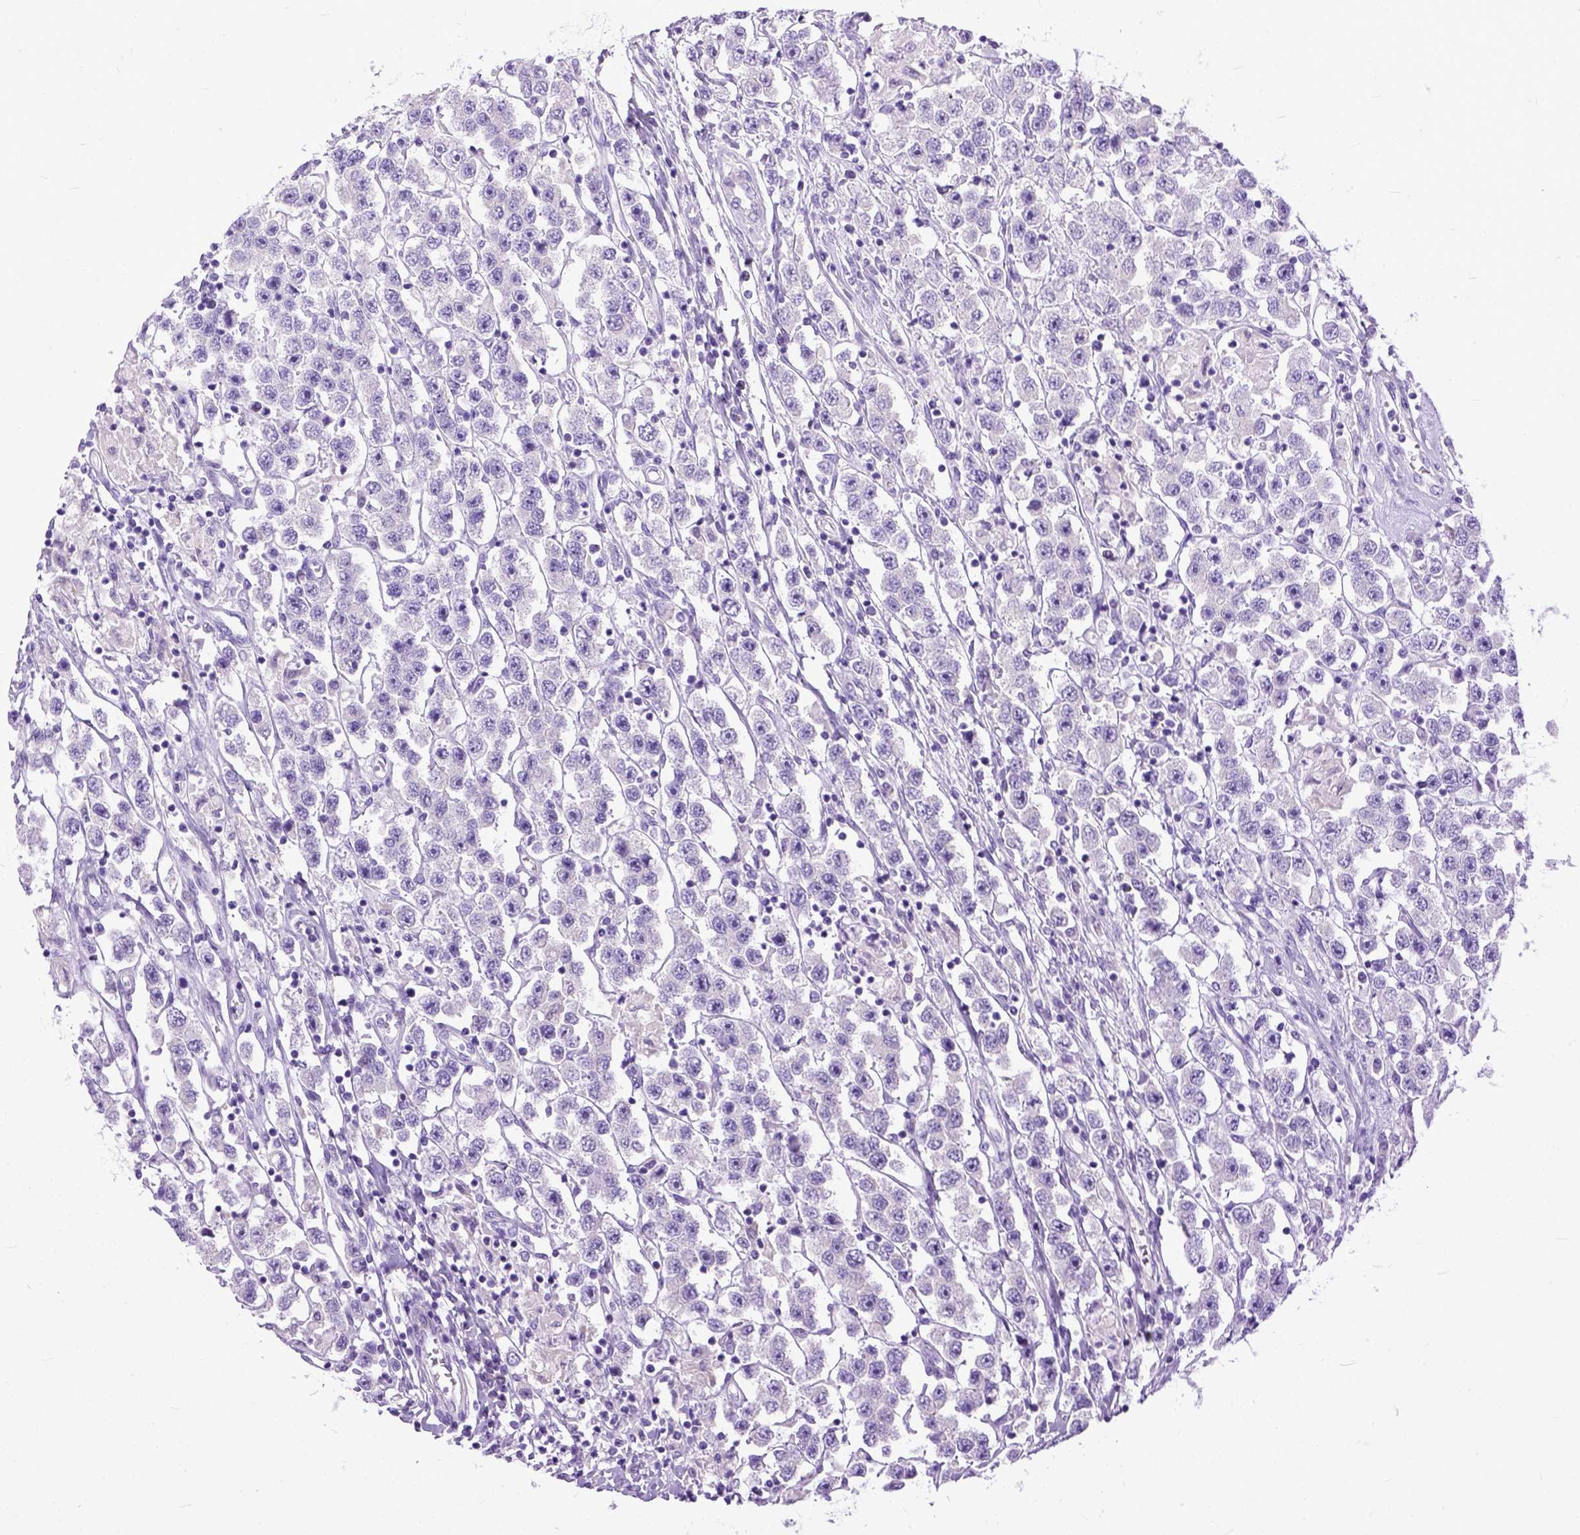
{"staining": {"intensity": "negative", "quantity": "none", "location": "none"}, "tissue": "testis cancer", "cell_type": "Tumor cells", "image_type": "cancer", "snomed": [{"axis": "morphology", "description": "Seminoma, NOS"}, {"axis": "topography", "description": "Testis"}], "caption": "The IHC histopathology image has no significant expression in tumor cells of testis cancer tissue. (DAB immunohistochemistry (IHC), high magnification).", "gene": "PPL", "patient": {"sex": "male", "age": 45}}